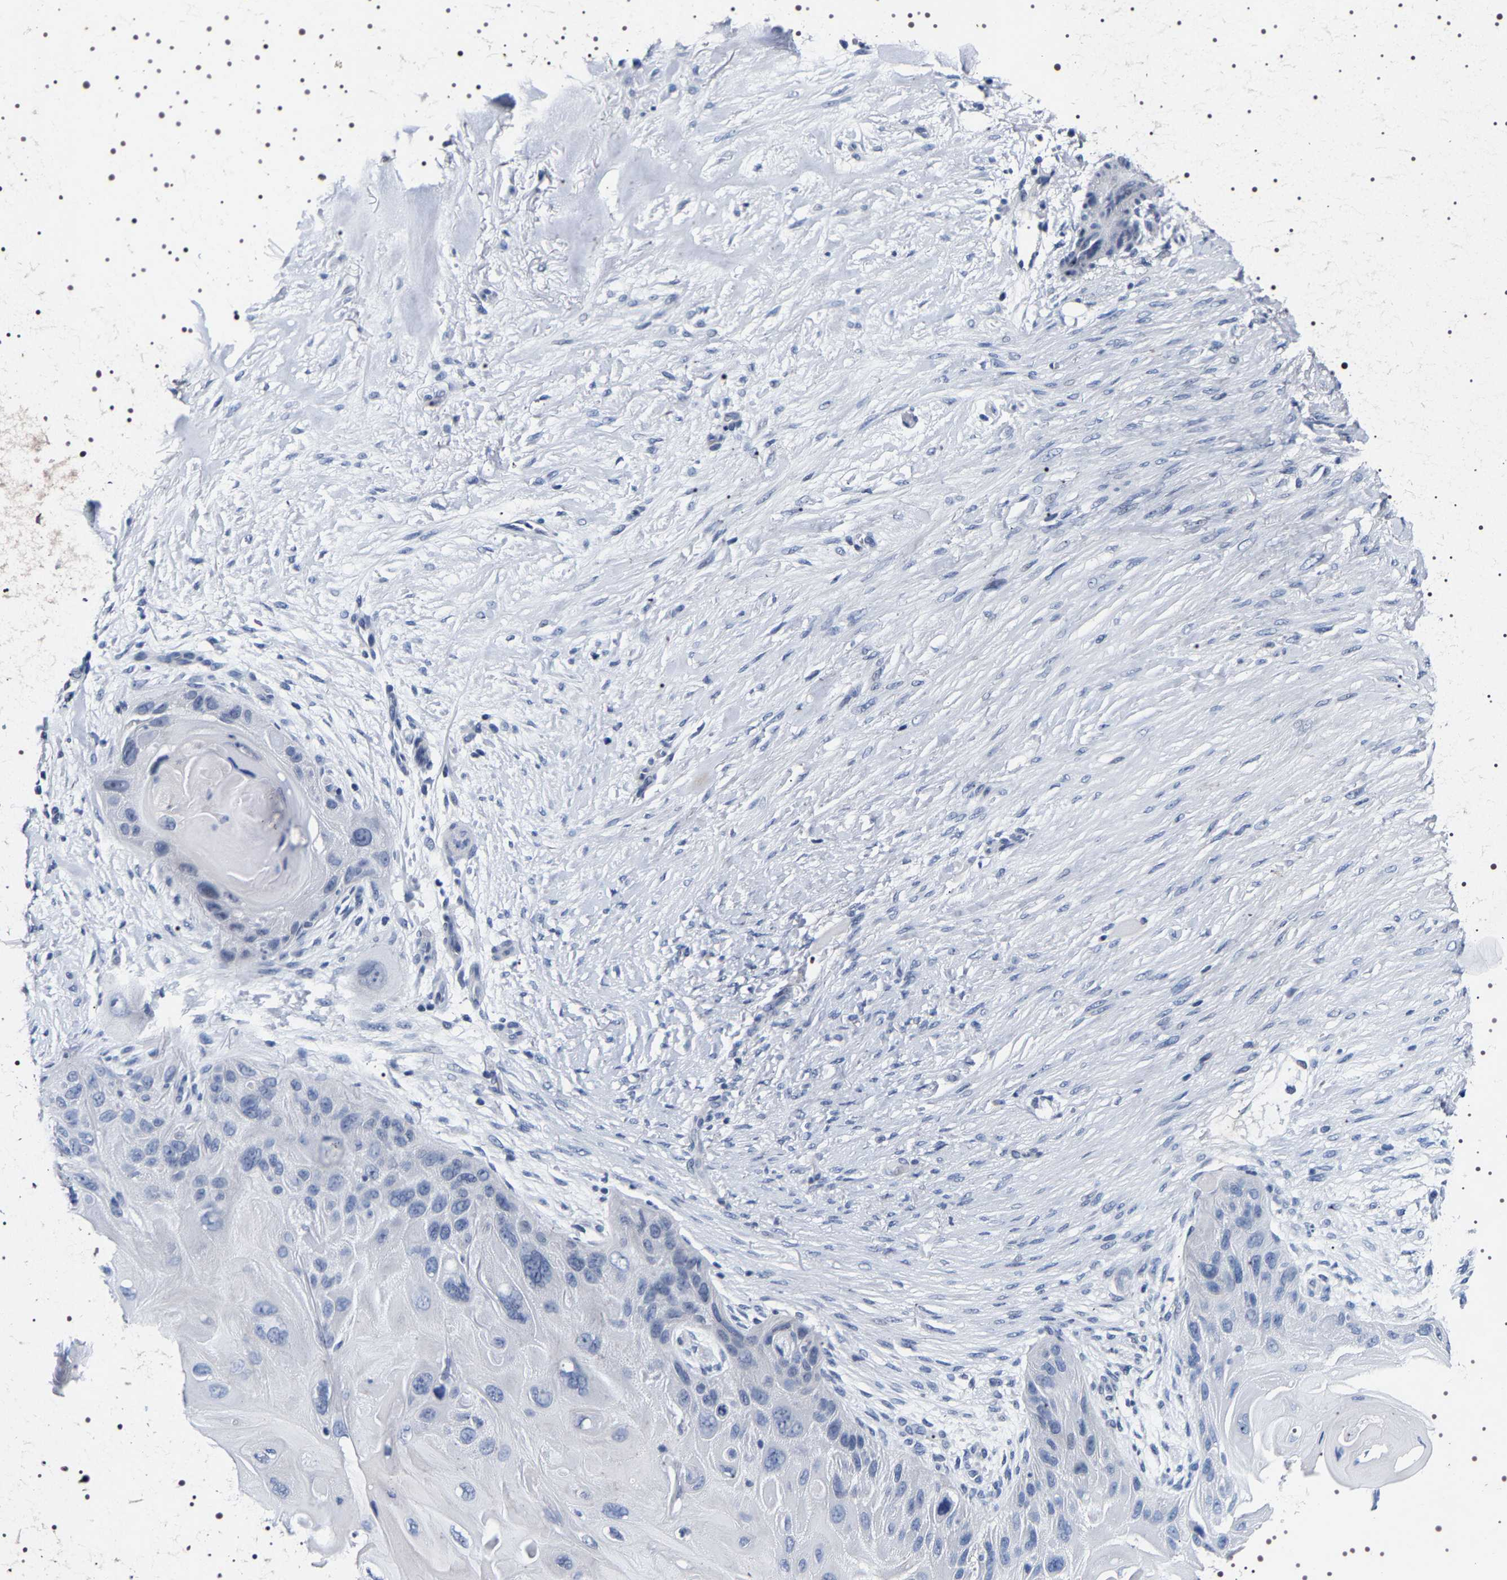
{"staining": {"intensity": "negative", "quantity": "none", "location": "none"}, "tissue": "skin cancer", "cell_type": "Tumor cells", "image_type": "cancer", "snomed": [{"axis": "morphology", "description": "Squamous cell carcinoma, NOS"}, {"axis": "topography", "description": "Skin"}], "caption": "An IHC histopathology image of skin squamous cell carcinoma is shown. There is no staining in tumor cells of skin squamous cell carcinoma.", "gene": "UBQLN3", "patient": {"sex": "female", "age": 77}}